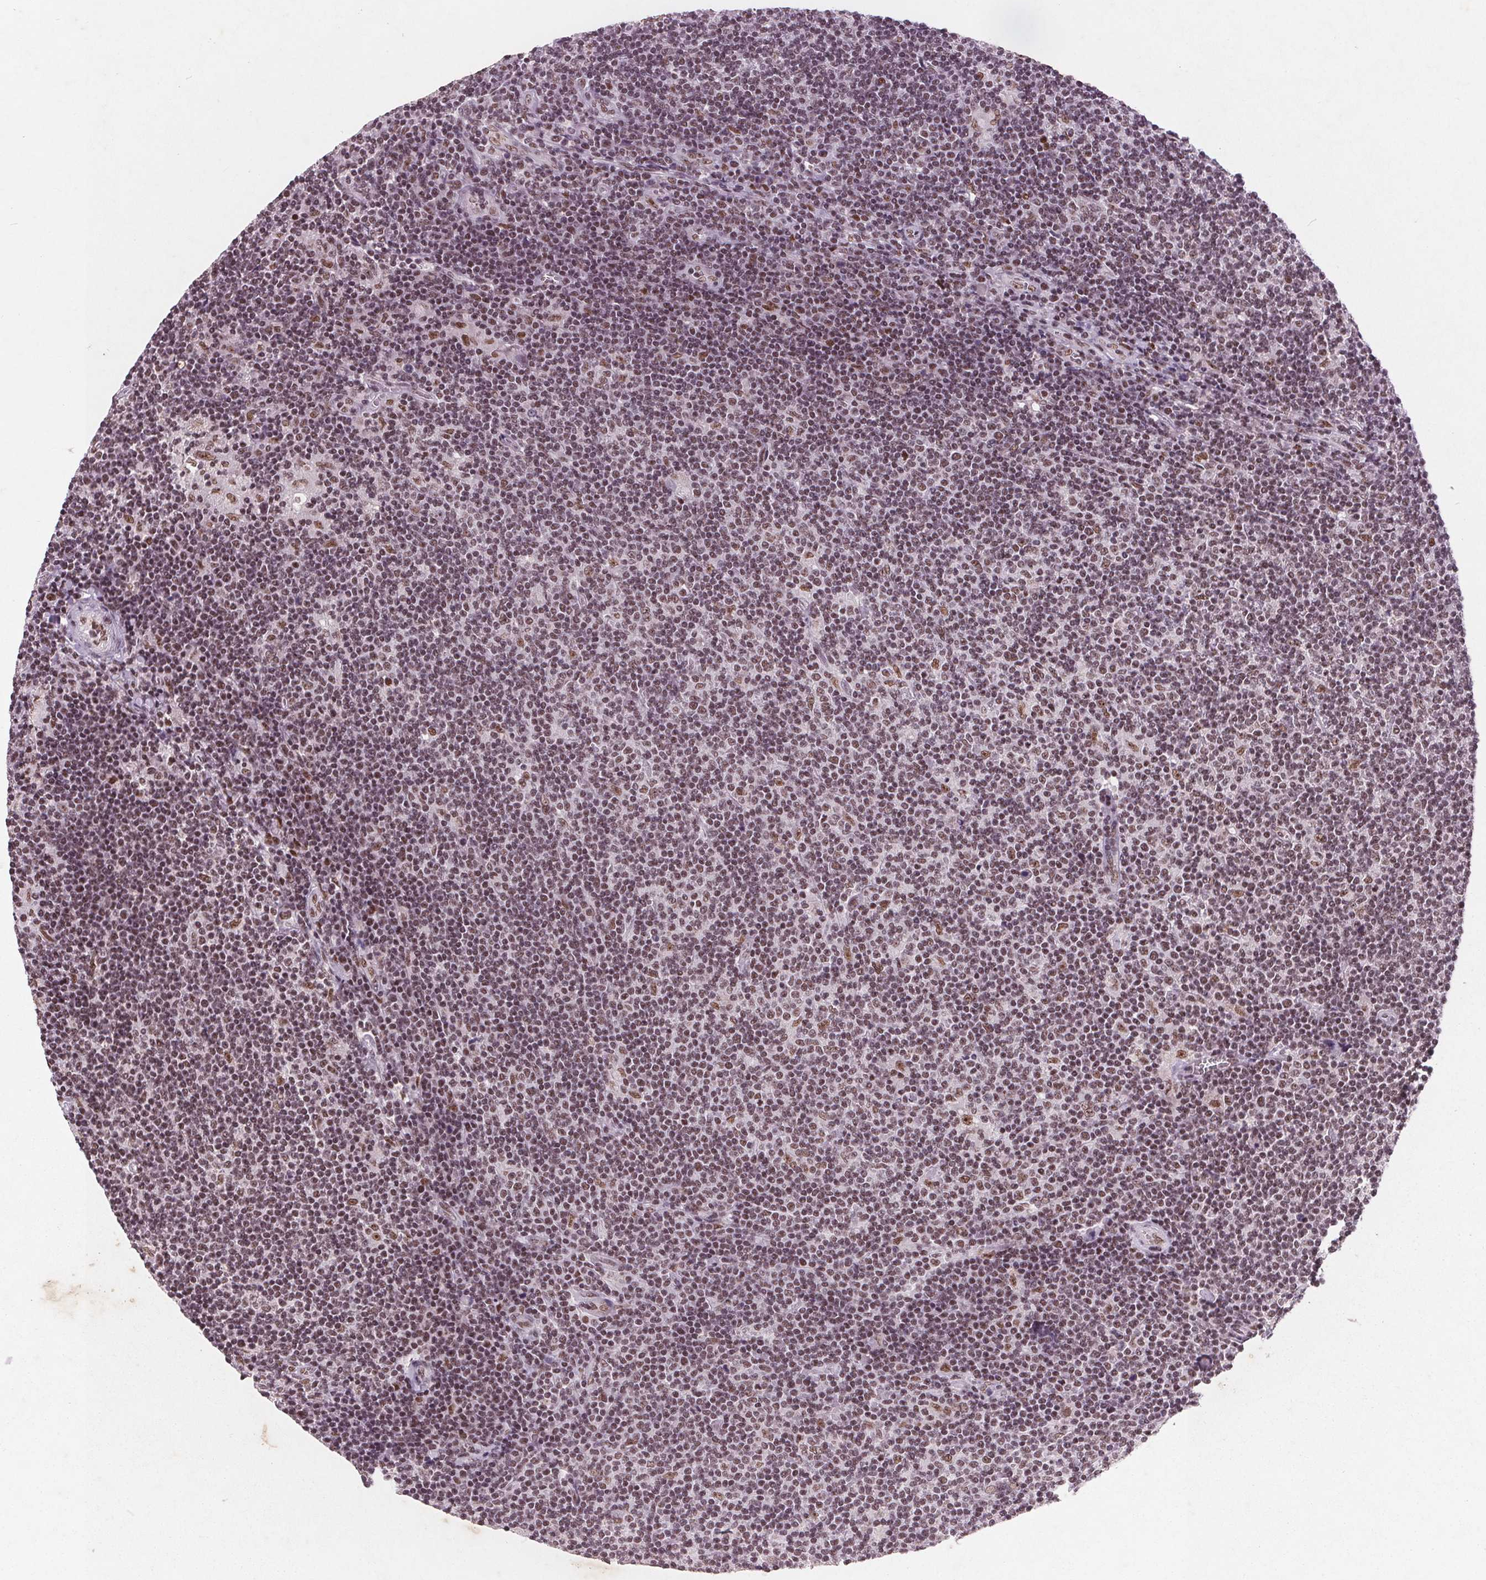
{"staining": {"intensity": "moderate", "quantity": "25%-75%", "location": "nuclear"}, "tissue": "lymphoma", "cell_type": "Tumor cells", "image_type": "cancer", "snomed": [{"axis": "morphology", "description": "Hodgkin's disease, NOS"}, {"axis": "topography", "description": "Lymph node"}], "caption": "Immunohistochemical staining of Hodgkin's disease displays medium levels of moderate nuclear protein staining in about 25%-75% of tumor cells. The protein is shown in brown color, while the nuclei are stained blue.", "gene": "RPS6KA2", "patient": {"sex": "male", "age": 40}}